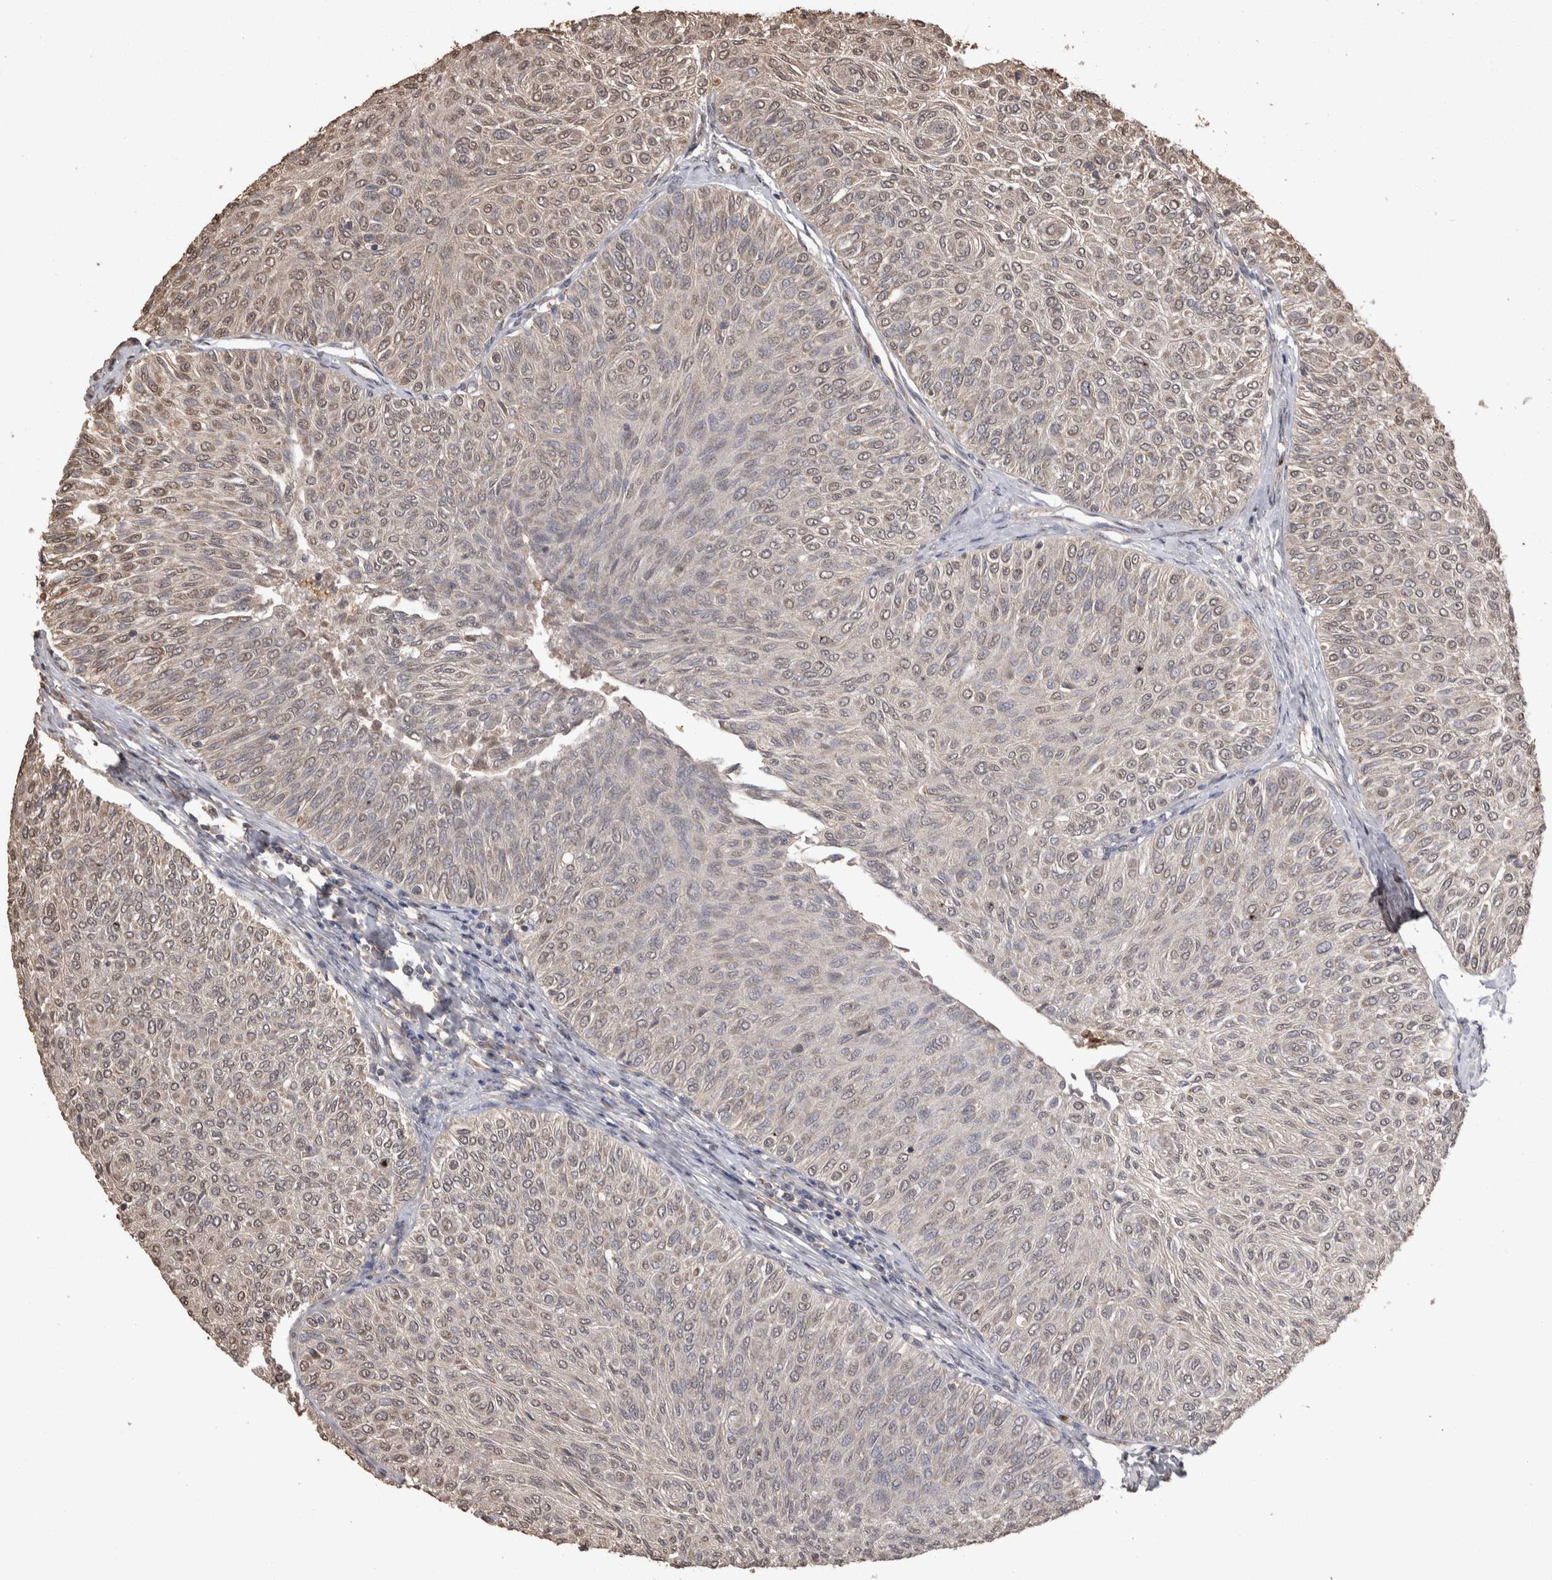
{"staining": {"intensity": "weak", "quantity": "25%-75%", "location": "nuclear"}, "tissue": "urothelial cancer", "cell_type": "Tumor cells", "image_type": "cancer", "snomed": [{"axis": "morphology", "description": "Urothelial carcinoma, Low grade"}, {"axis": "topography", "description": "Urinary bladder"}], "caption": "Low-grade urothelial carcinoma was stained to show a protein in brown. There is low levels of weak nuclear expression in approximately 25%-75% of tumor cells.", "gene": "SOCS5", "patient": {"sex": "male", "age": 78}}